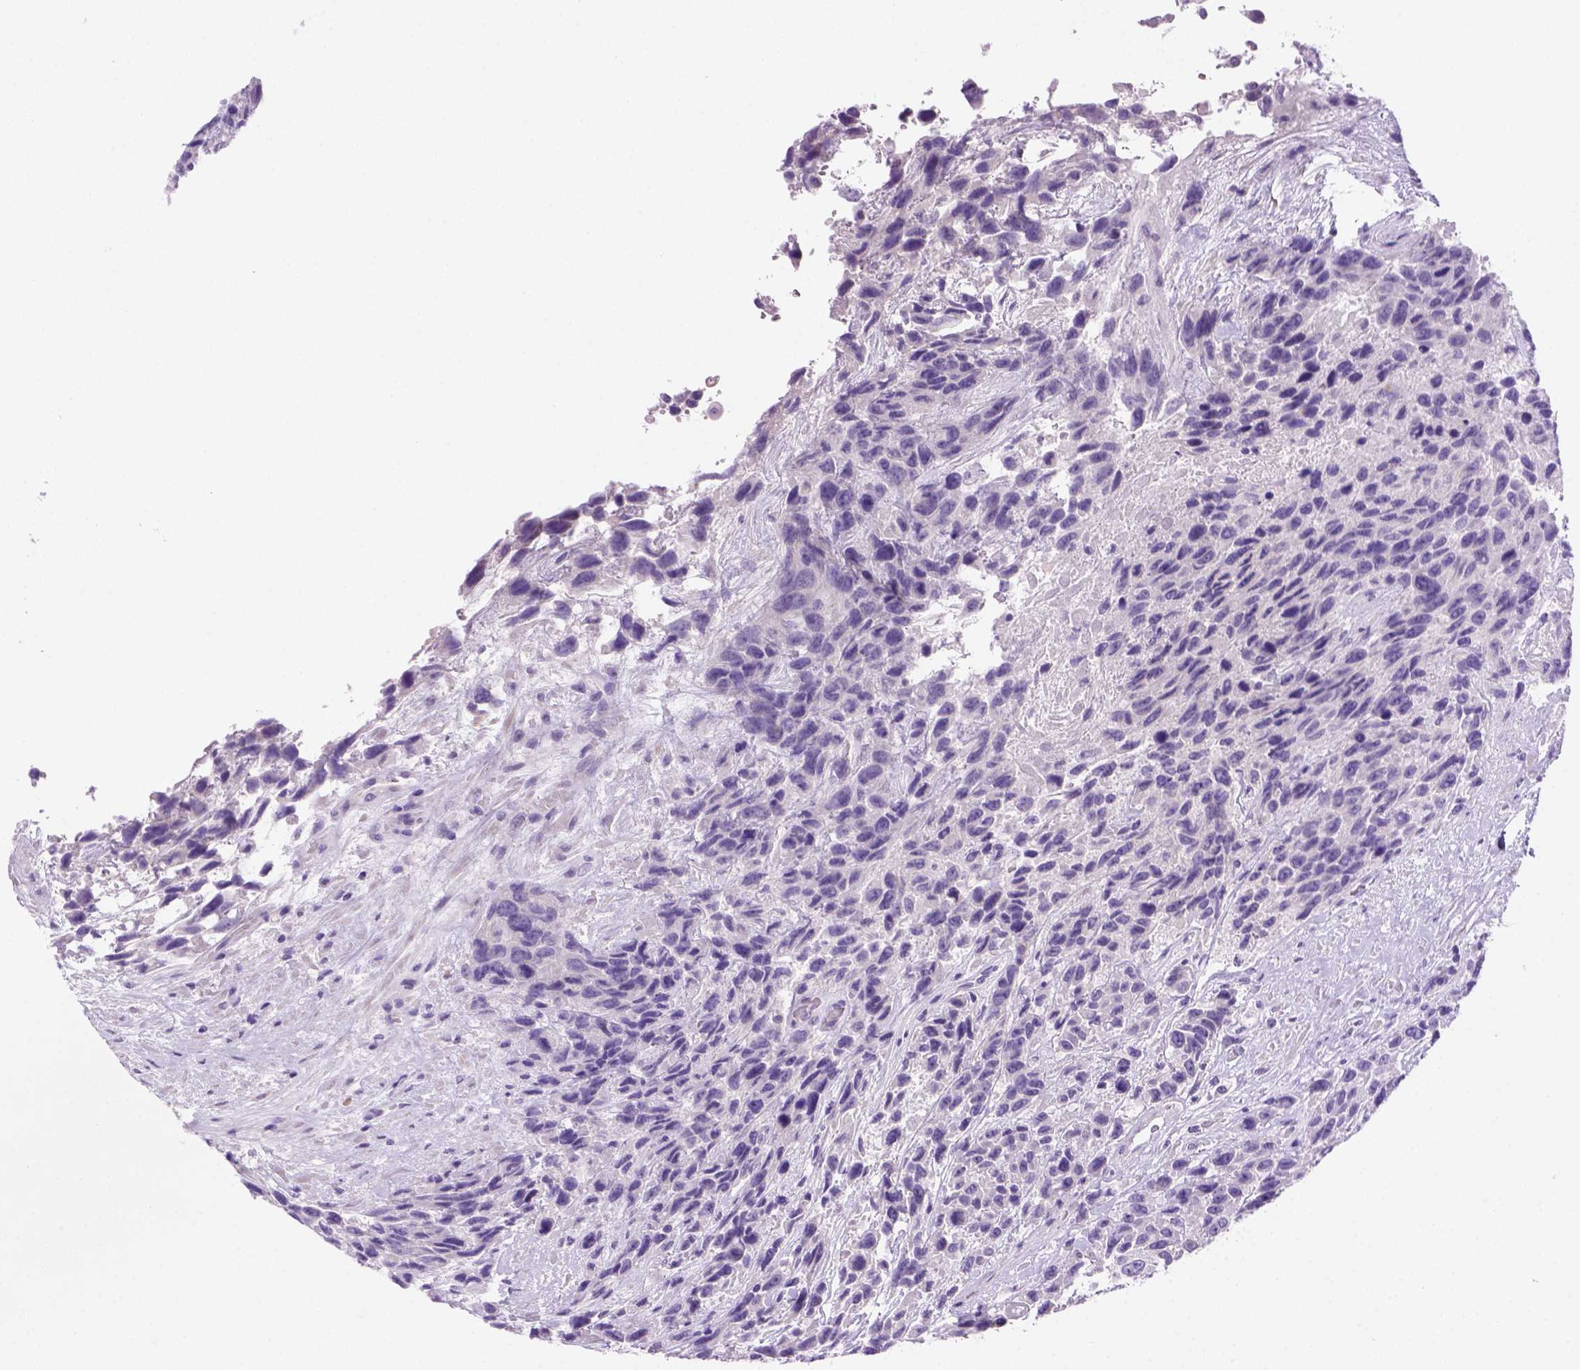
{"staining": {"intensity": "negative", "quantity": "none", "location": "none"}, "tissue": "urothelial cancer", "cell_type": "Tumor cells", "image_type": "cancer", "snomed": [{"axis": "morphology", "description": "Urothelial carcinoma, High grade"}, {"axis": "topography", "description": "Urinary bladder"}], "caption": "DAB immunohistochemical staining of human urothelial cancer reveals no significant positivity in tumor cells.", "gene": "DNAH11", "patient": {"sex": "female", "age": 70}}